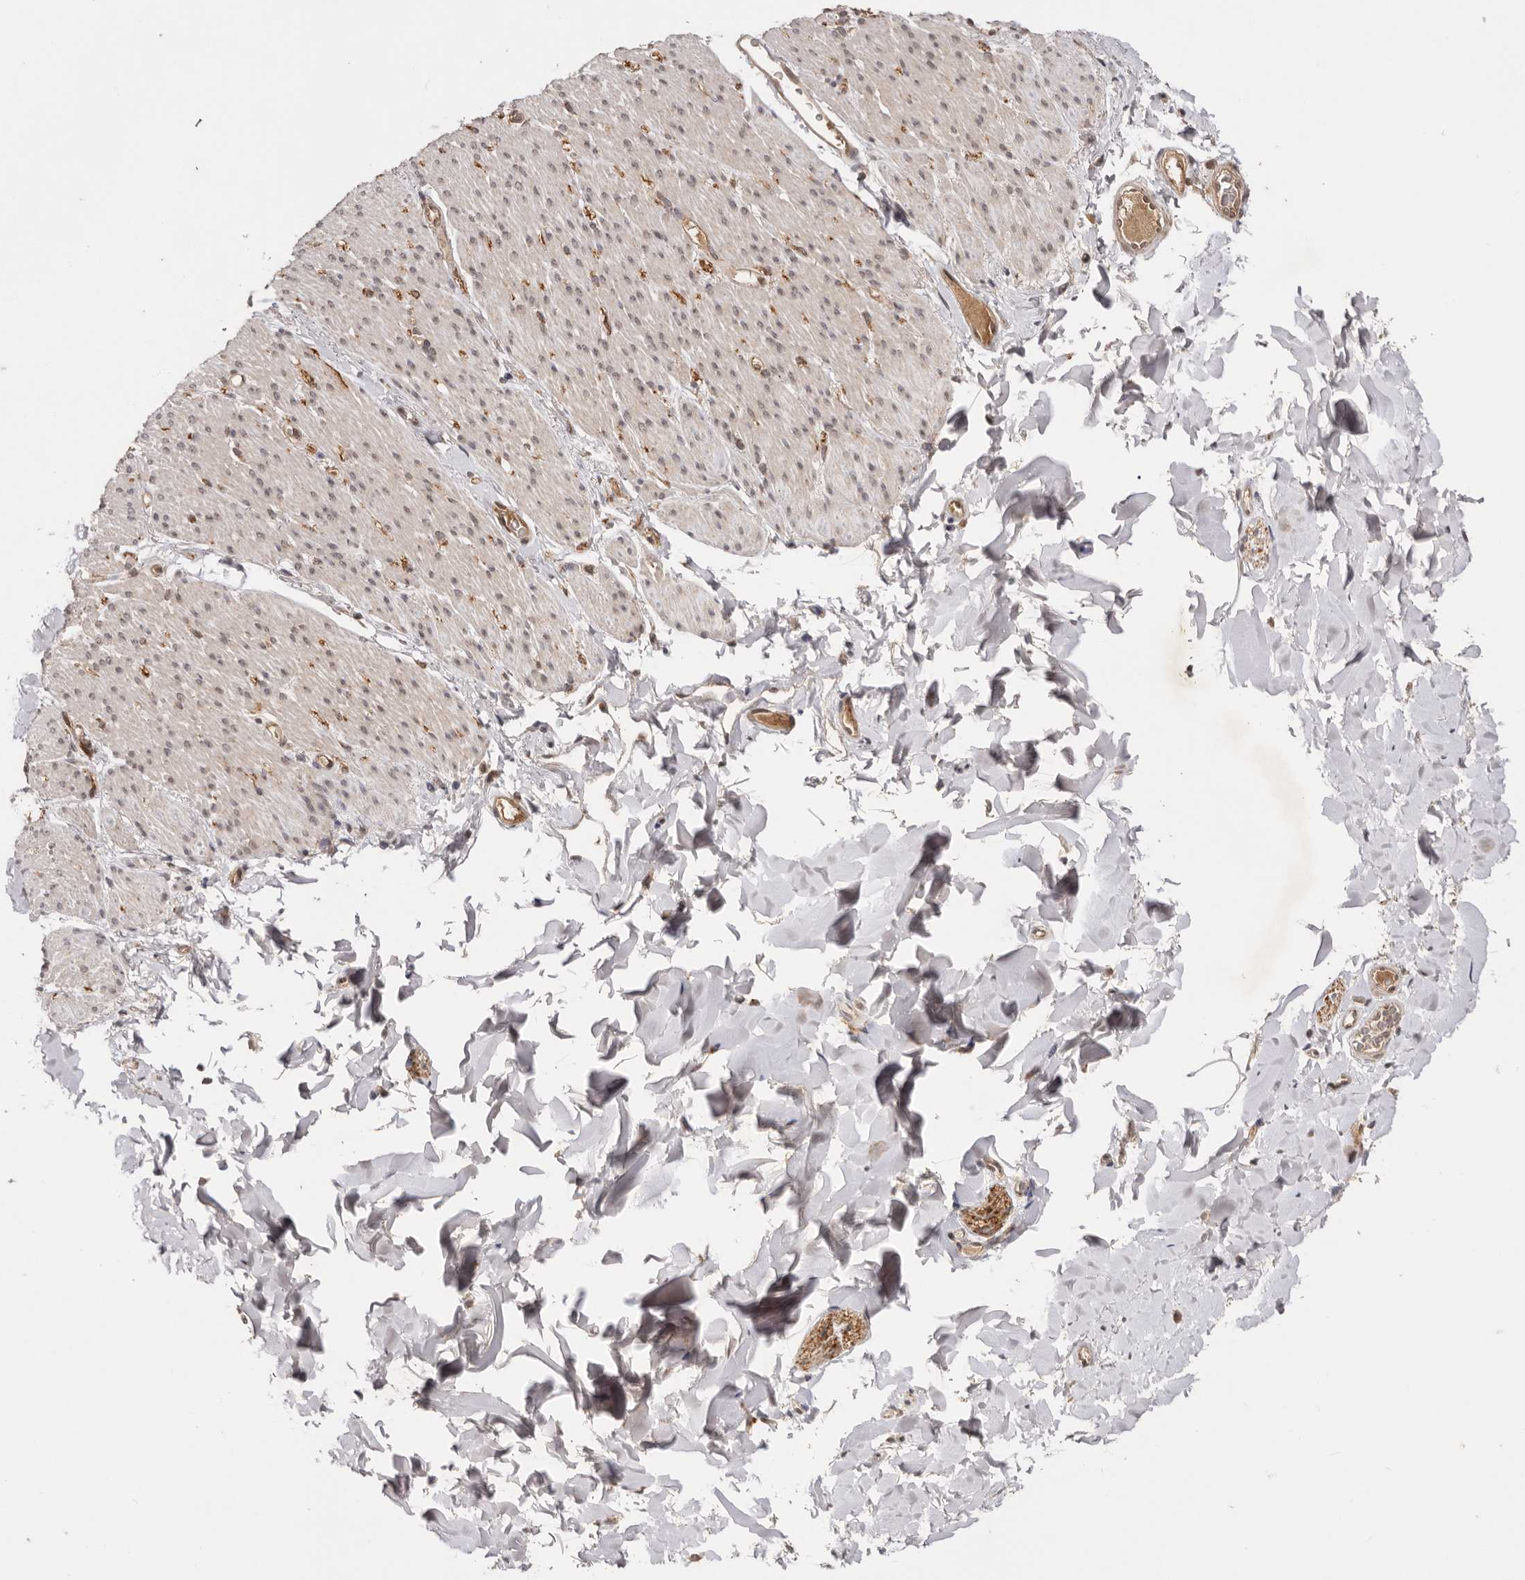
{"staining": {"intensity": "weak", "quantity": ">75%", "location": "nuclear"}, "tissue": "smooth muscle", "cell_type": "Smooth muscle cells", "image_type": "normal", "snomed": [{"axis": "morphology", "description": "Normal tissue, NOS"}, {"axis": "topography", "description": "Colon"}, {"axis": "topography", "description": "Peripheral nerve tissue"}], "caption": "This micrograph shows immunohistochemistry (IHC) staining of benign human smooth muscle, with low weak nuclear positivity in about >75% of smooth muscle cells.", "gene": "TARS2", "patient": {"sex": "female", "age": 61}}